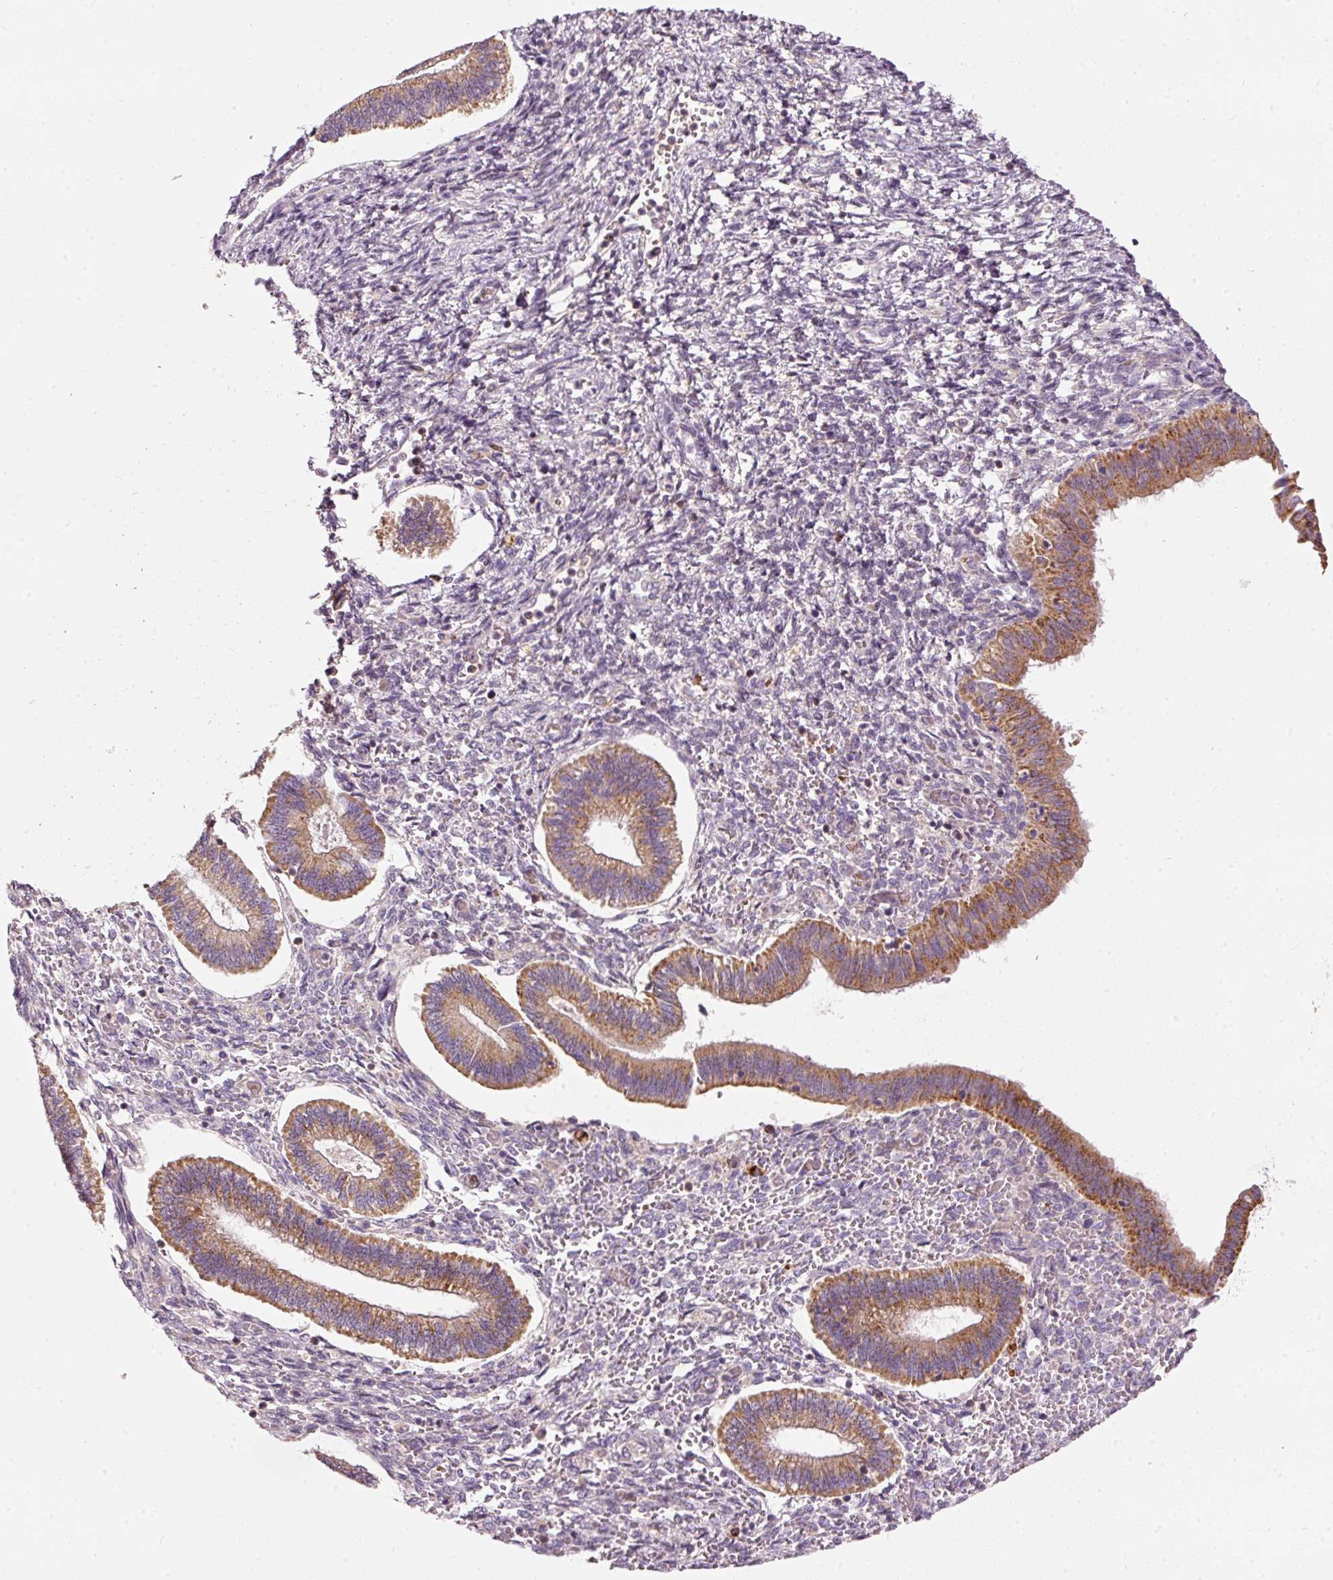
{"staining": {"intensity": "moderate", "quantity": "<25%", "location": "cytoplasmic/membranous"}, "tissue": "endometrium", "cell_type": "Cells in endometrial stroma", "image_type": "normal", "snomed": [{"axis": "morphology", "description": "Normal tissue, NOS"}, {"axis": "topography", "description": "Endometrium"}], "caption": "Brown immunohistochemical staining in normal endometrium demonstrates moderate cytoplasmic/membranous positivity in approximately <25% of cells in endometrial stroma. (brown staining indicates protein expression, while blue staining denotes nuclei).", "gene": "KLHL21", "patient": {"sex": "female", "age": 25}}